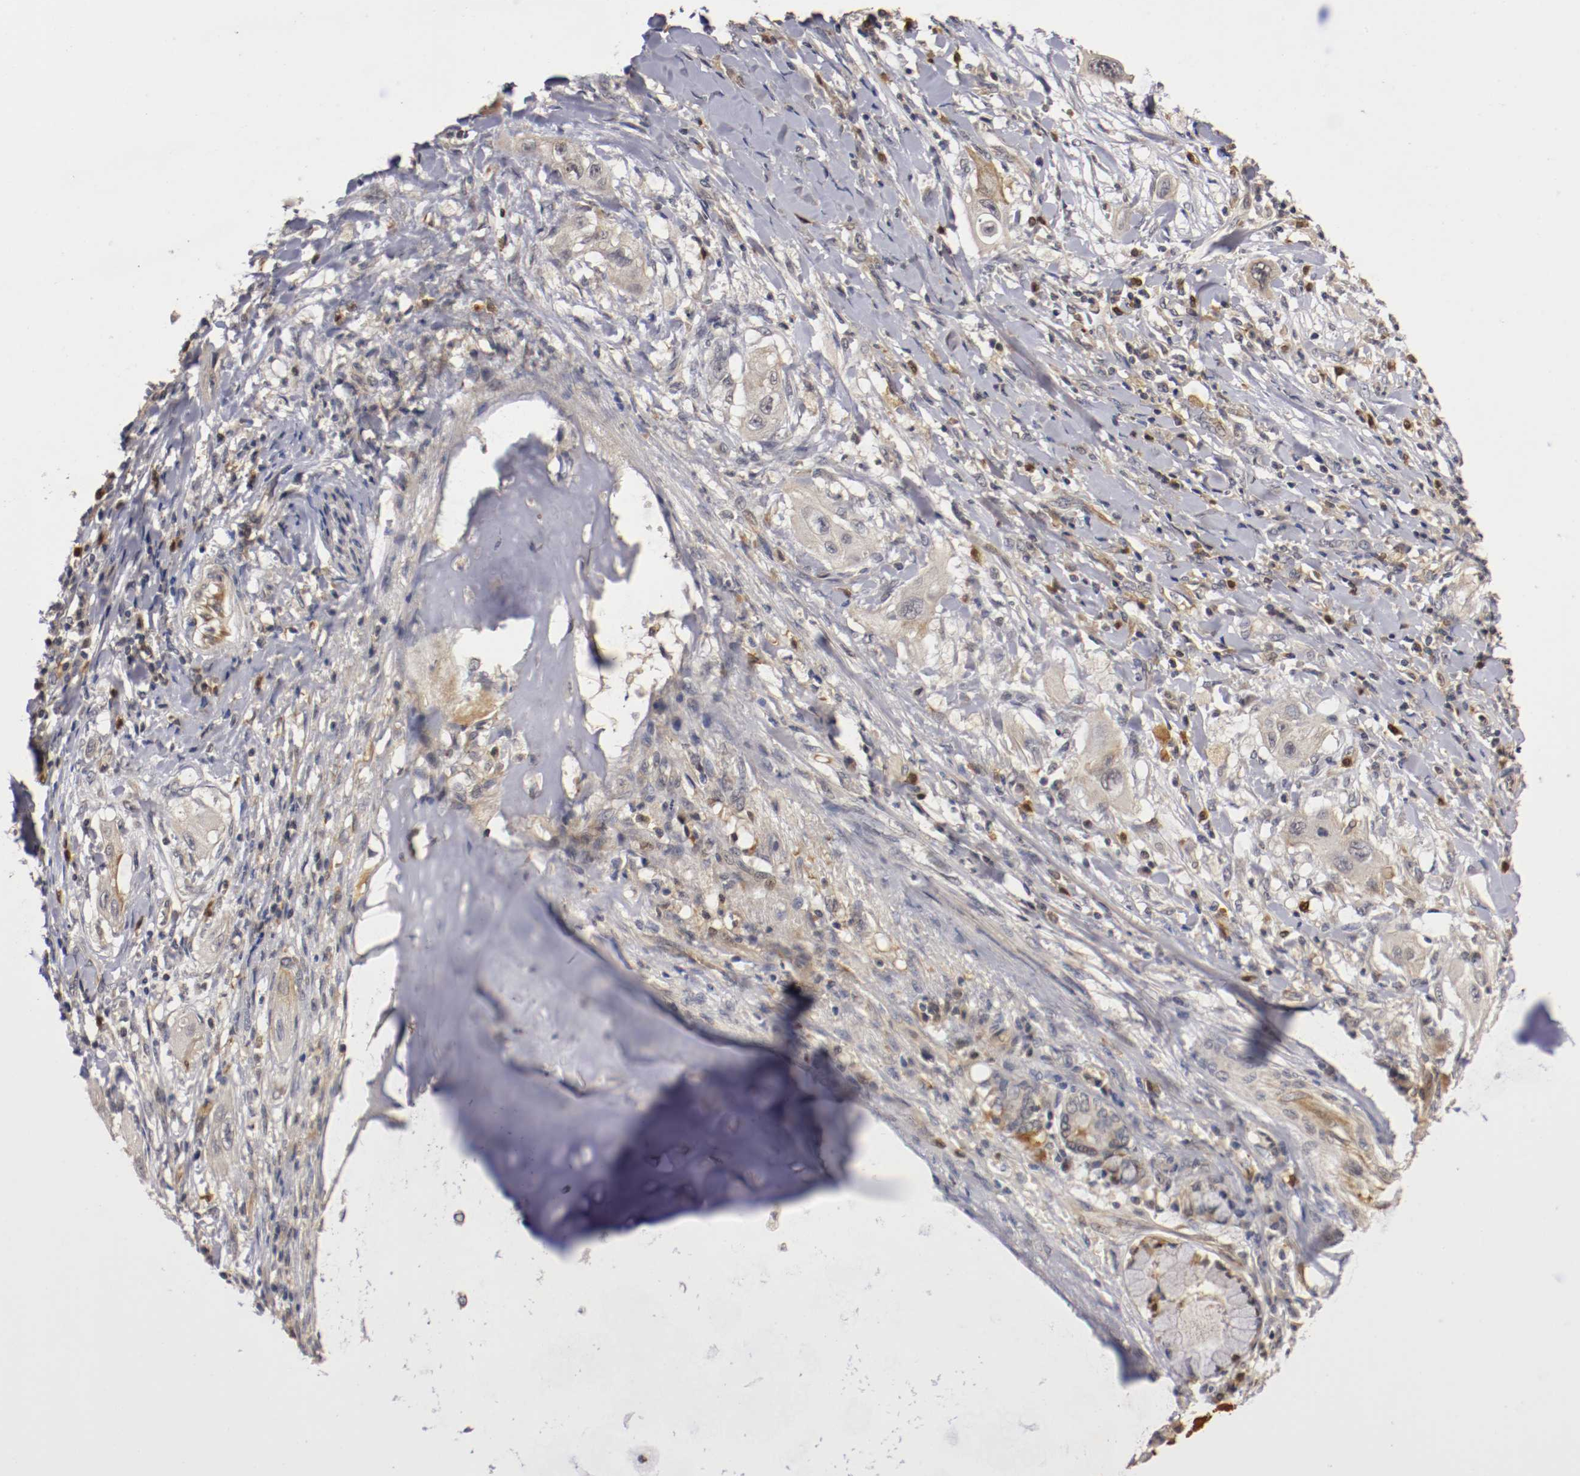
{"staining": {"intensity": "weak", "quantity": "<25%", "location": "cytoplasmic/membranous"}, "tissue": "lung cancer", "cell_type": "Tumor cells", "image_type": "cancer", "snomed": [{"axis": "morphology", "description": "Squamous cell carcinoma, NOS"}, {"axis": "topography", "description": "Lung"}], "caption": "IHC of lung cancer shows no expression in tumor cells.", "gene": "TNFRSF1B", "patient": {"sex": "female", "age": 47}}